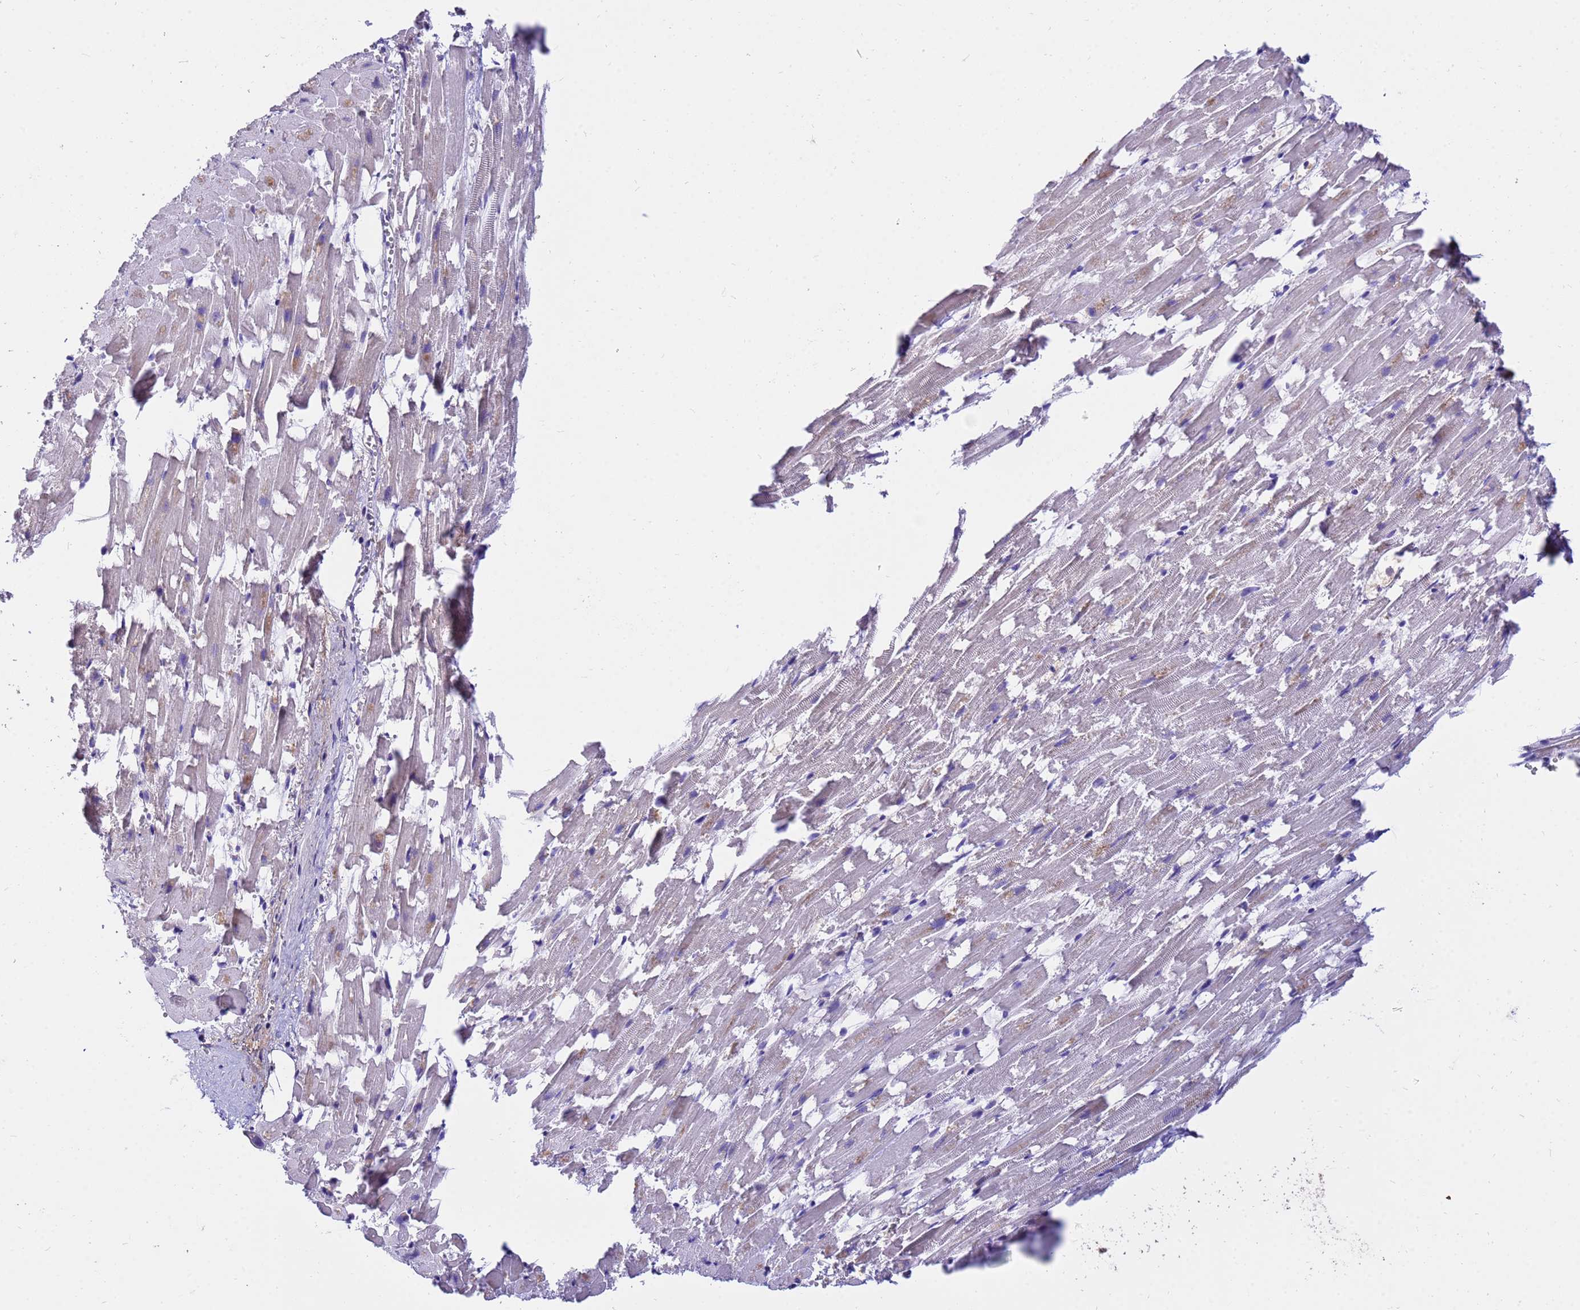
{"staining": {"intensity": "moderate", "quantity": "<25%", "location": "cytoplasmic/membranous"}, "tissue": "heart muscle", "cell_type": "Cardiomyocytes", "image_type": "normal", "snomed": [{"axis": "morphology", "description": "Normal tissue, NOS"}, {"axis": "topography", "description": "Heart"}], "caption": "Heart muscle stained with DAB IHC demonstrates low levels of moderate cytoplasmic/membranous staining in about <25% of cardiomyocytes.", "gene": "GET3", "patient": {"sex": "female", "age": 64}}